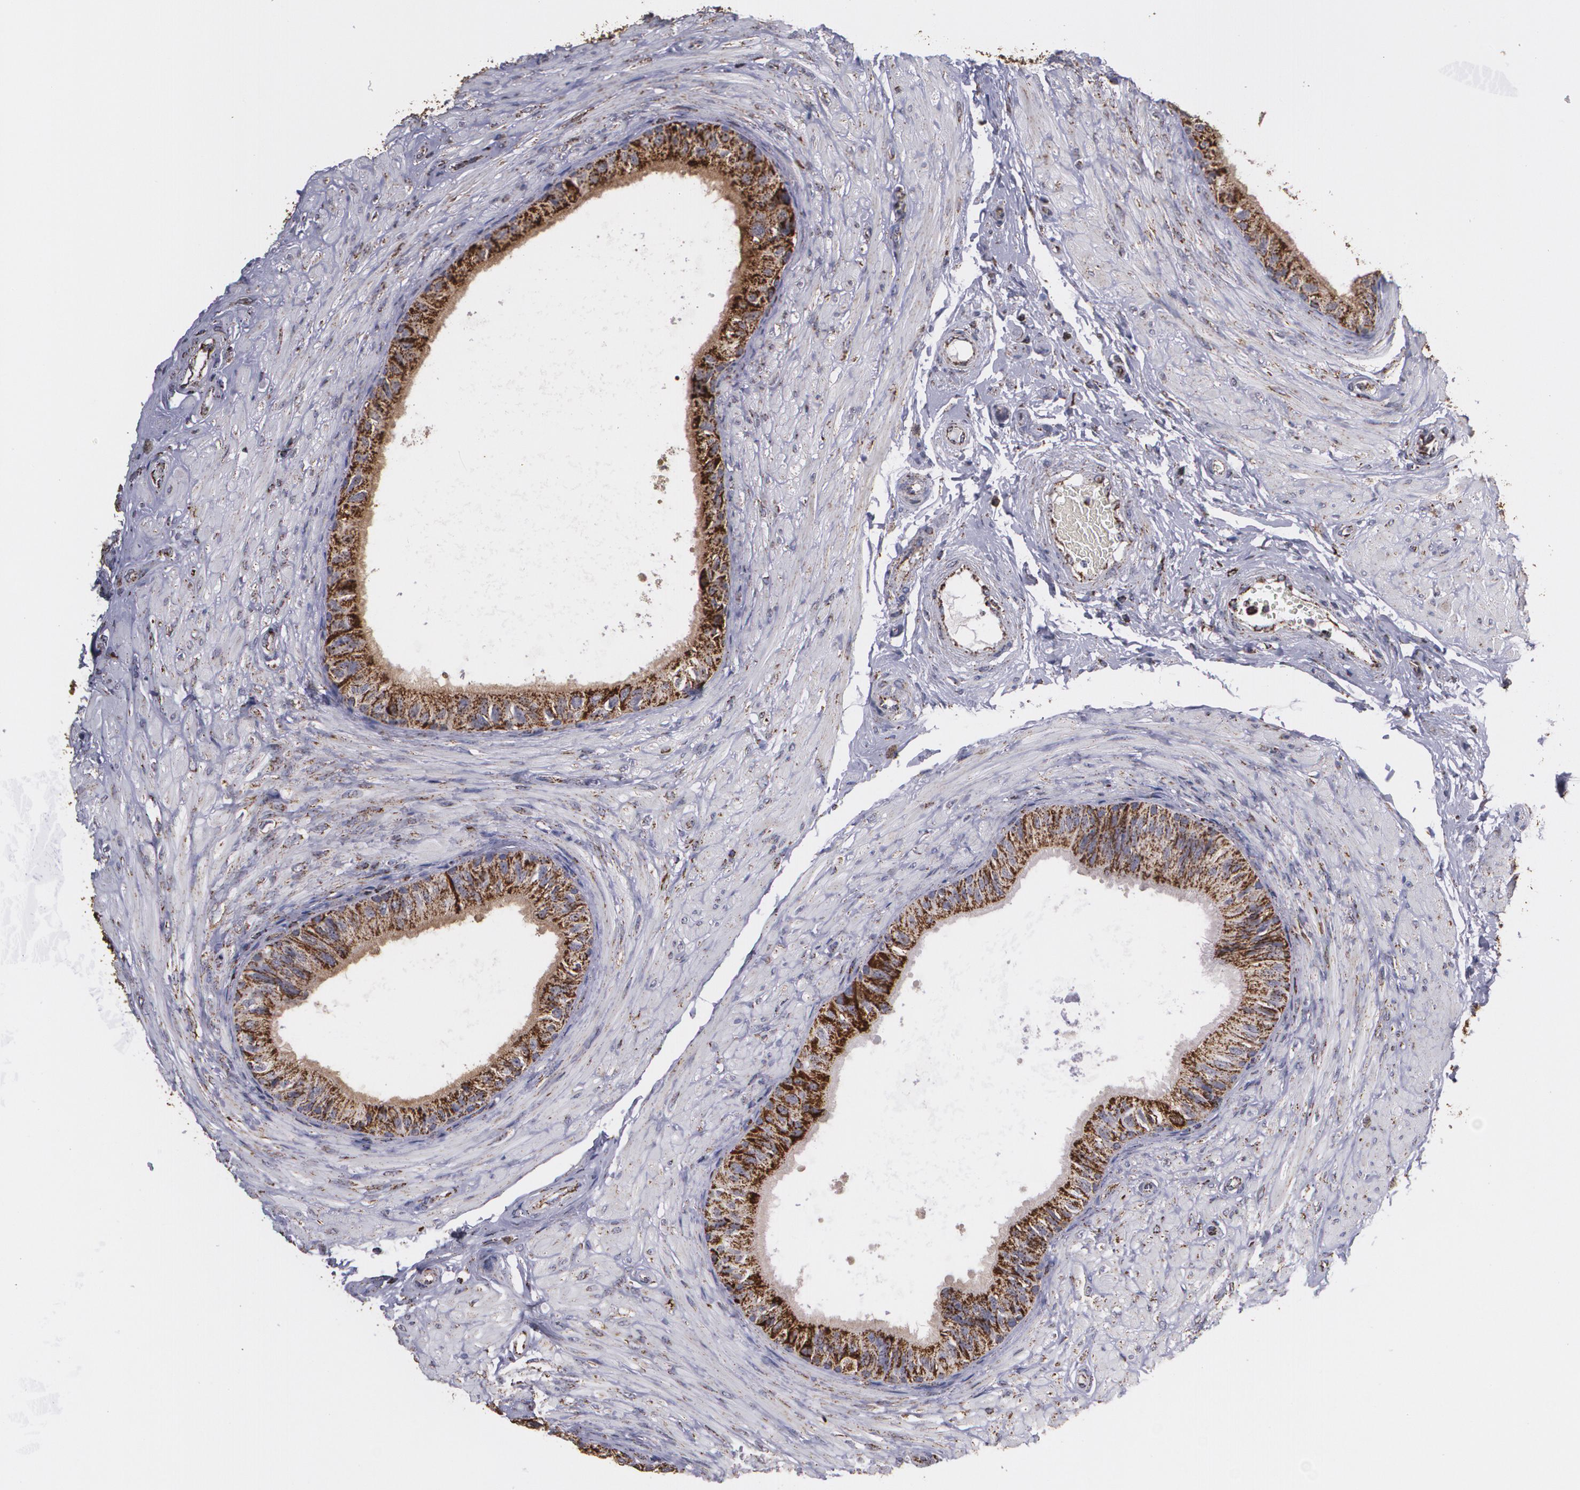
{"staining": {"intensity": "strong", "quantity": ">75%", "location": "cytoplasmic/membranous"}, "tissue": "epididymis", "cell_type": "Glandular cells", "image_type": "normal", "snomed": [{"axis": "morphology", "description": "Normal tissue, NOS"}, {"axis": "topography", "description": "Epididymis"}], "caption": "Immunohistochemistry (IHC) micrograph of unremarkable human epididymis stained for a protein (brown), which demonstrates high levels of strong cytoplasmic/membranous positivity in about >75% of glandular cells.", "gene": "HSPD1", "patient": {"sex": "male", "age": 68}}